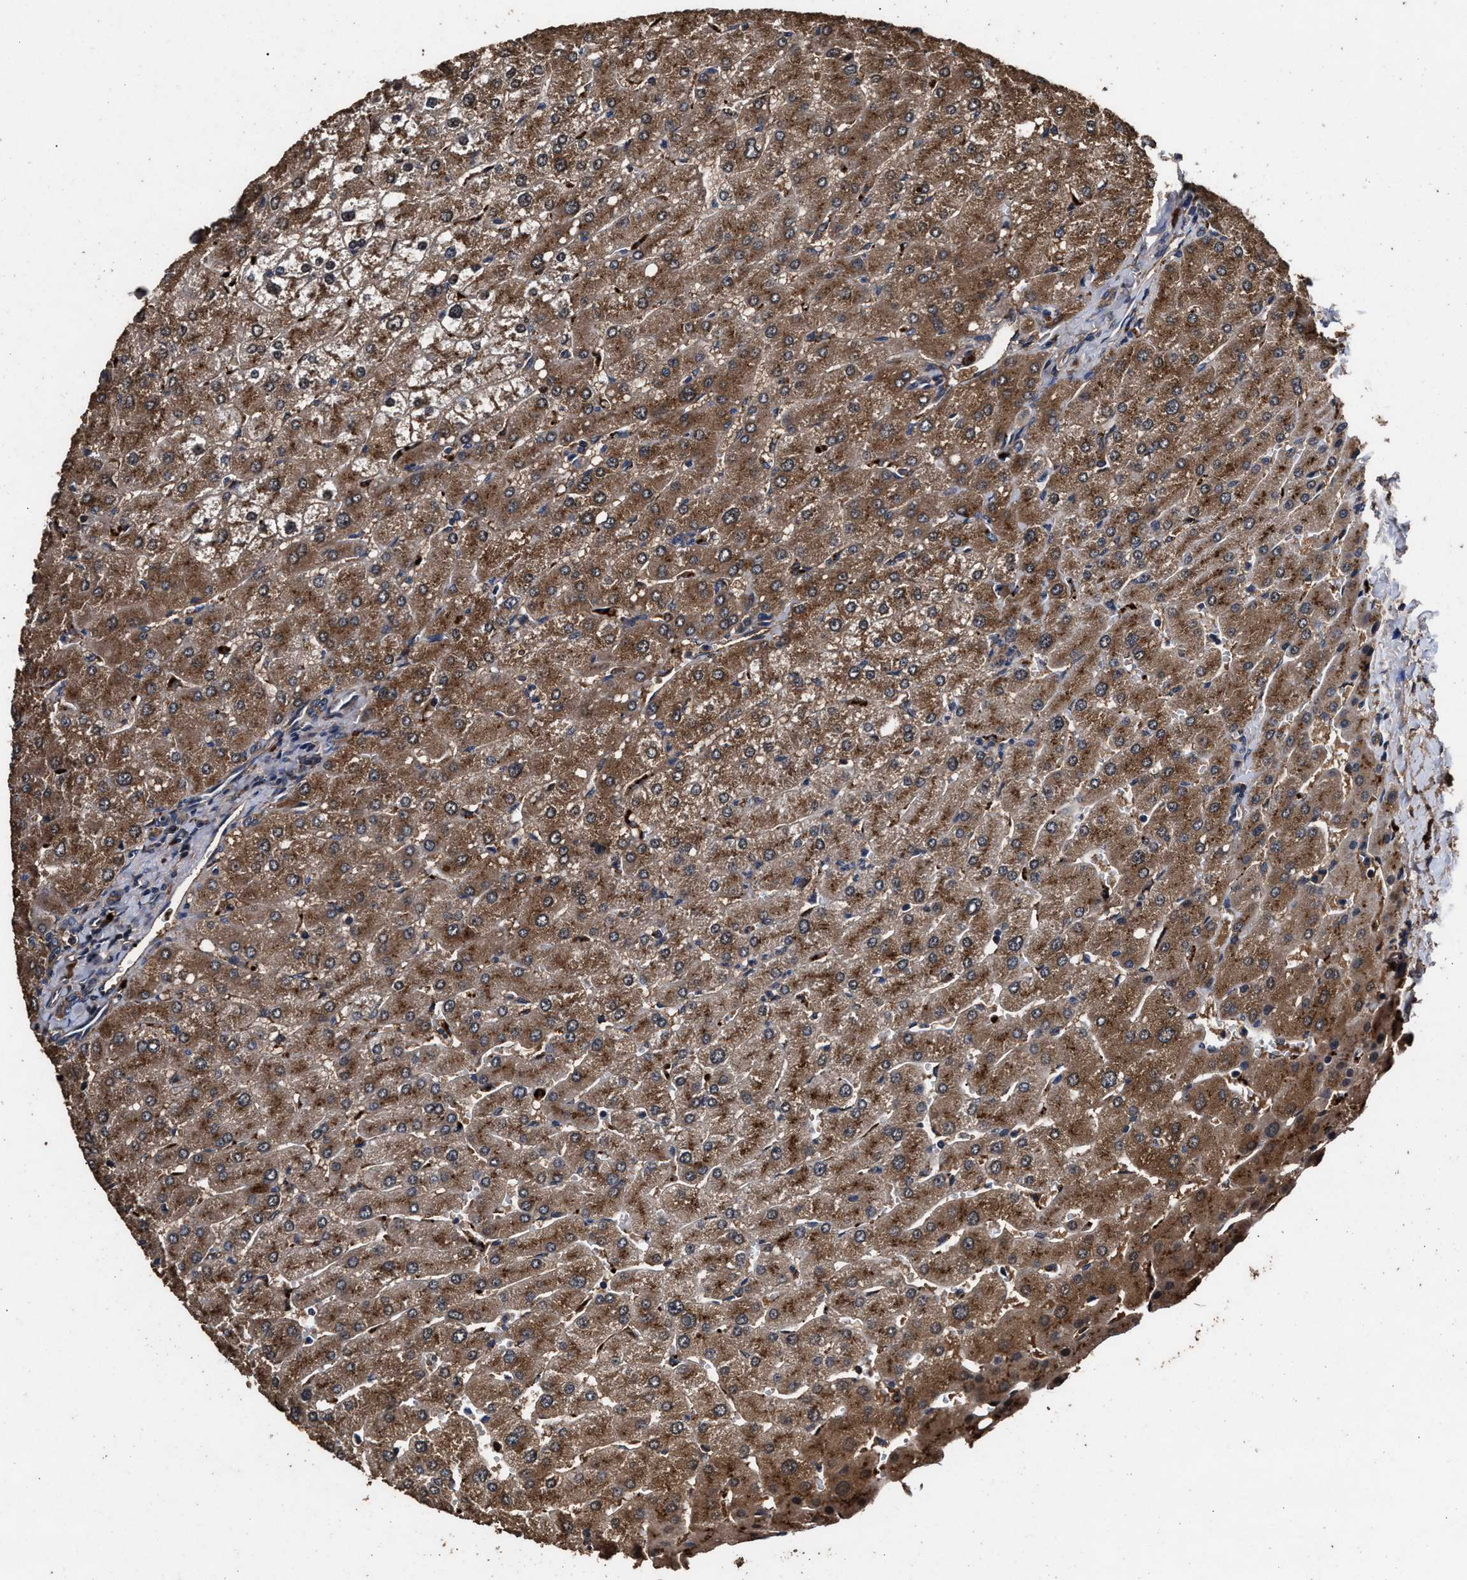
{"staining": {"intensity": "strong", "quantity": ">75%", "location": "cytoplasmic/membranous"}, "tissue": "liver", "cell_type": "Cholangiocytes", "image_type": "normal", "snomed": [{"axis": "morphology", "description": "Normal tissue, NOS"}, {"axis": "topography", "description": "Liver"}], "caption": "Human liver stained with a brown dye displays strong cytoplasmic/membranous positive staining in approximately >75% of cholangiocytes.", "gene": "ENSG00000286112", "patient": {"sex": "male", "age": 55}}